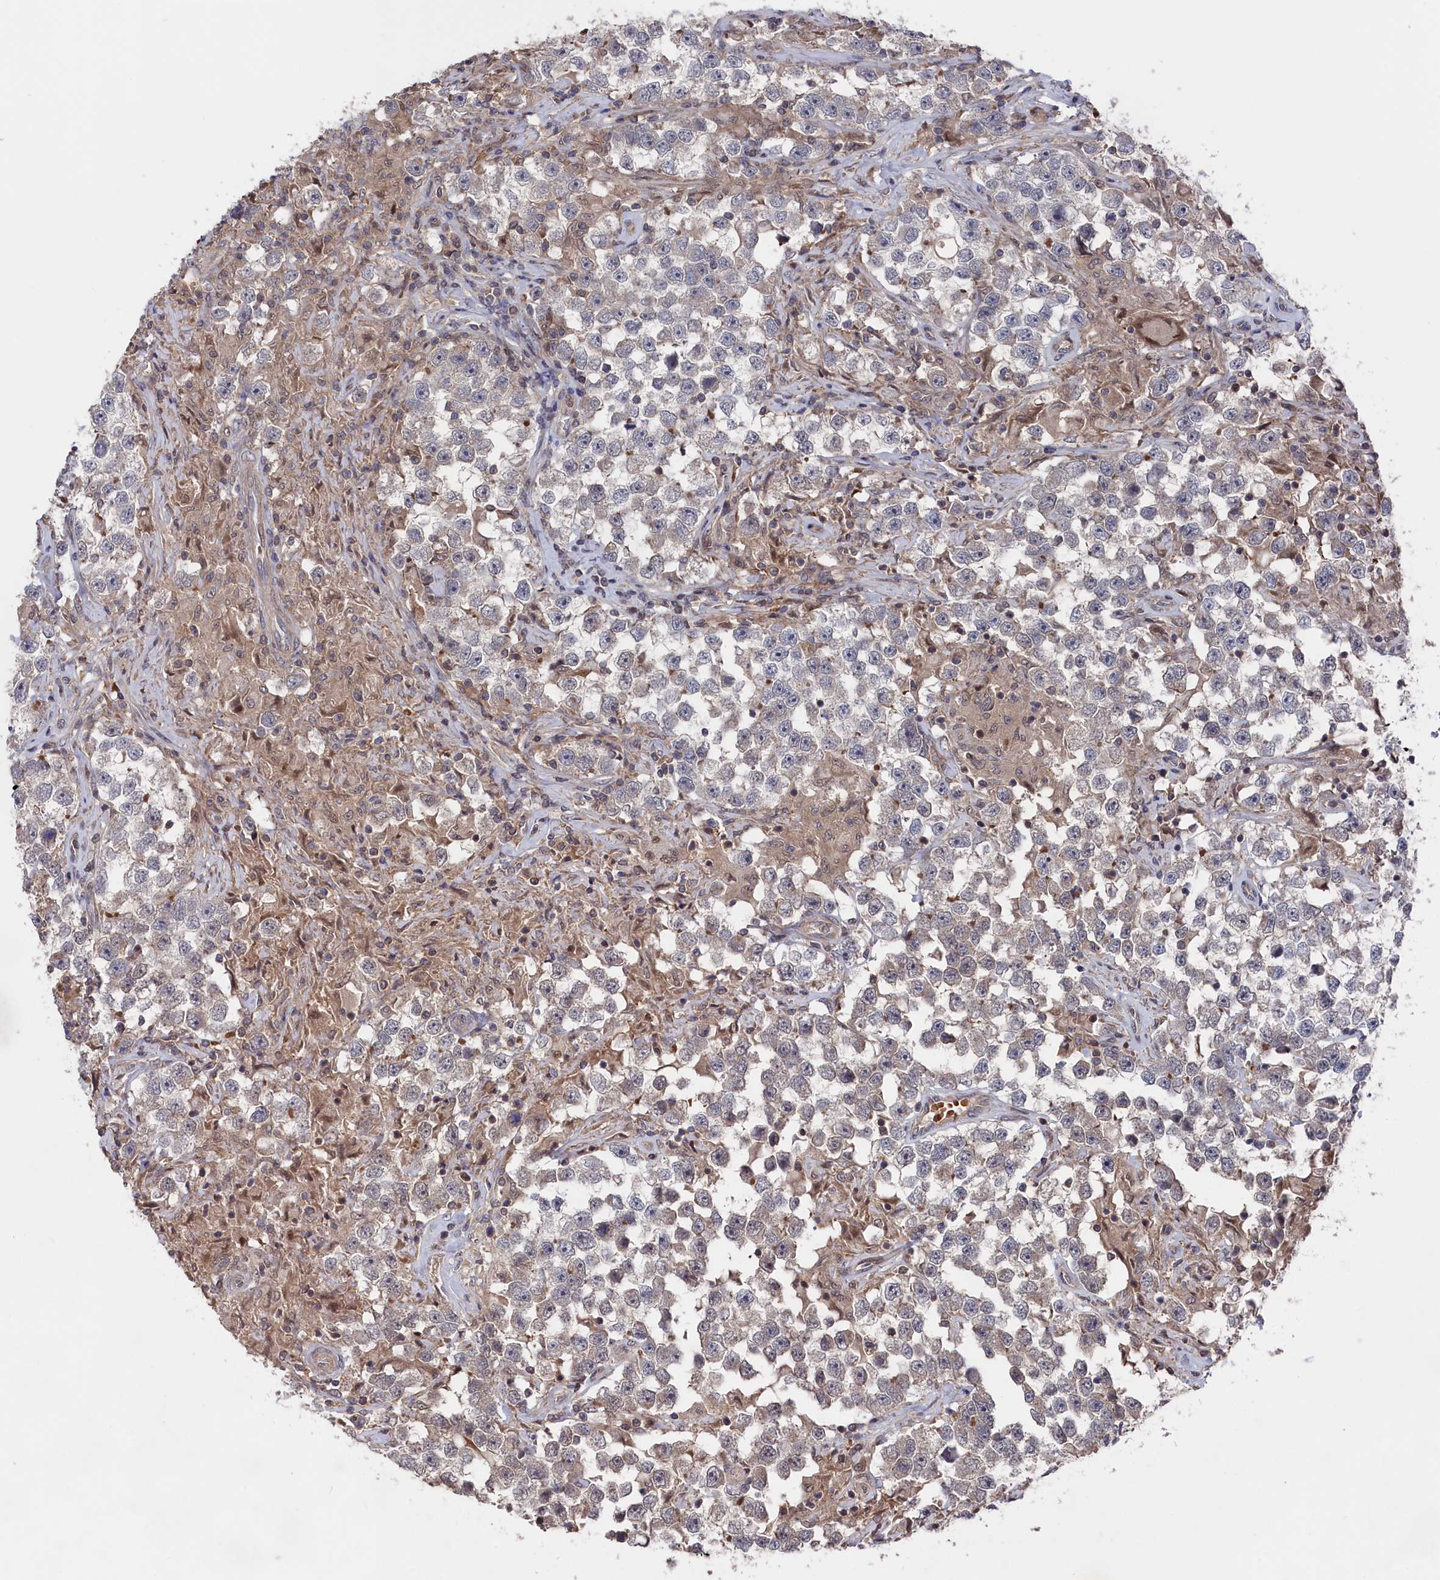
{"staining": {"intensity": "negative", "quantity": "none", "location": "none"}, "tissue": "testis cancer", "cell_type": "Tumor cells", "image_type": "cancer", "snomed": [{"axis": "morphology", "description": "Seminoma, NOS"}, {"axis": "topography", "description": "Testis"}], "caption": "Immunohistochemistry (IHC) of testis seminoma displays no positivity in tumor cells.", "gene": "TMC5", "patient": {"sex": "male", "age": 46}}